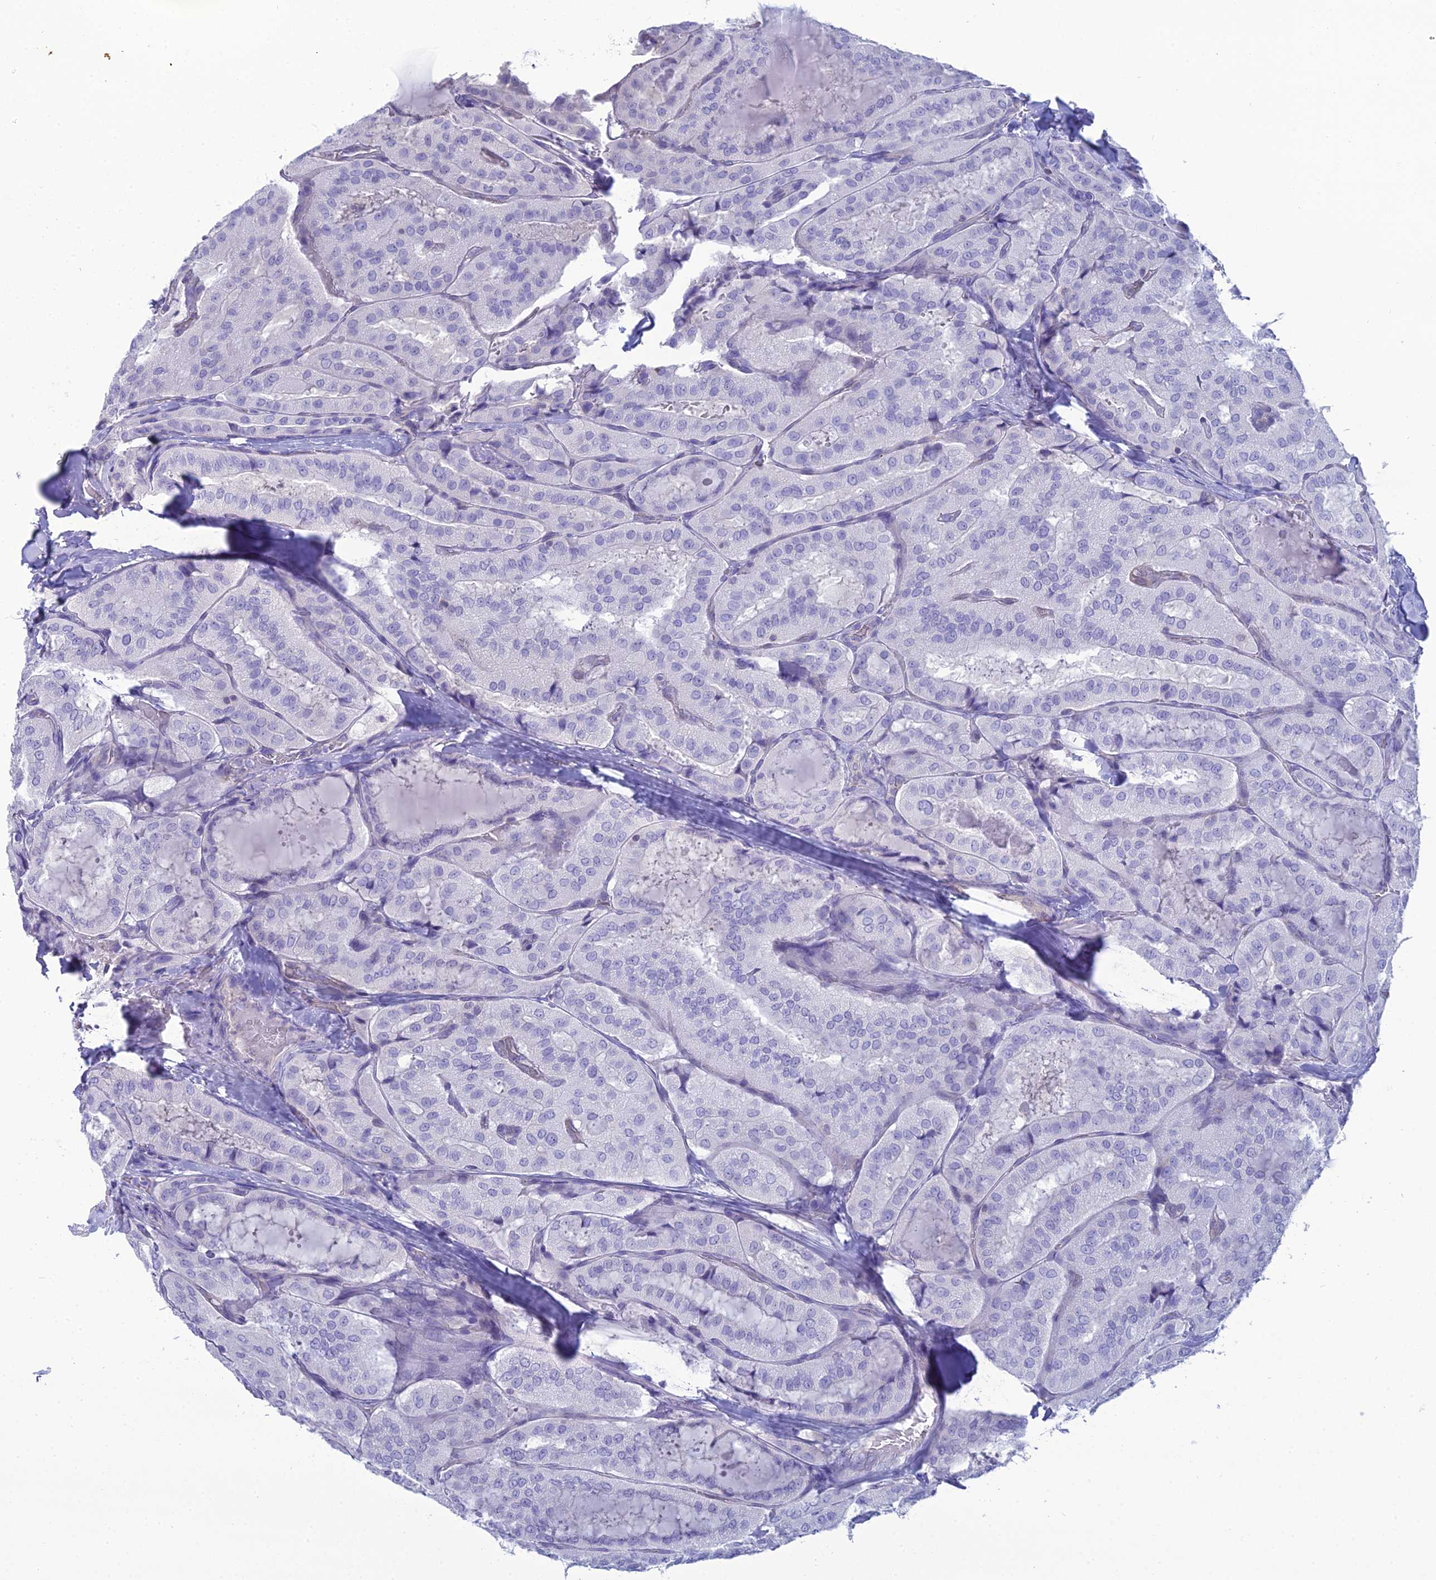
{"staining": {"intensity": "negative", "quantity": "none", "location": "none"}, "tissue": "thyroid cancer", "cell_type": "Tumor cells", "image_type": "cancer", "snomed": [{"axis": "morphology", "description": "Normal tissue, NOS"}, {"axis": "morphology", "description": "Papillary adenocarcinoma, NOS"}, {"axis": "topography", "description": "Thyroid gland"}], "caption": "Human thyroid cancer stained for a protein using IHC exhibits no staining in tumor cells.", "gene": "GNPNAT1", "patient": {"sex": "female", "age": 59}}